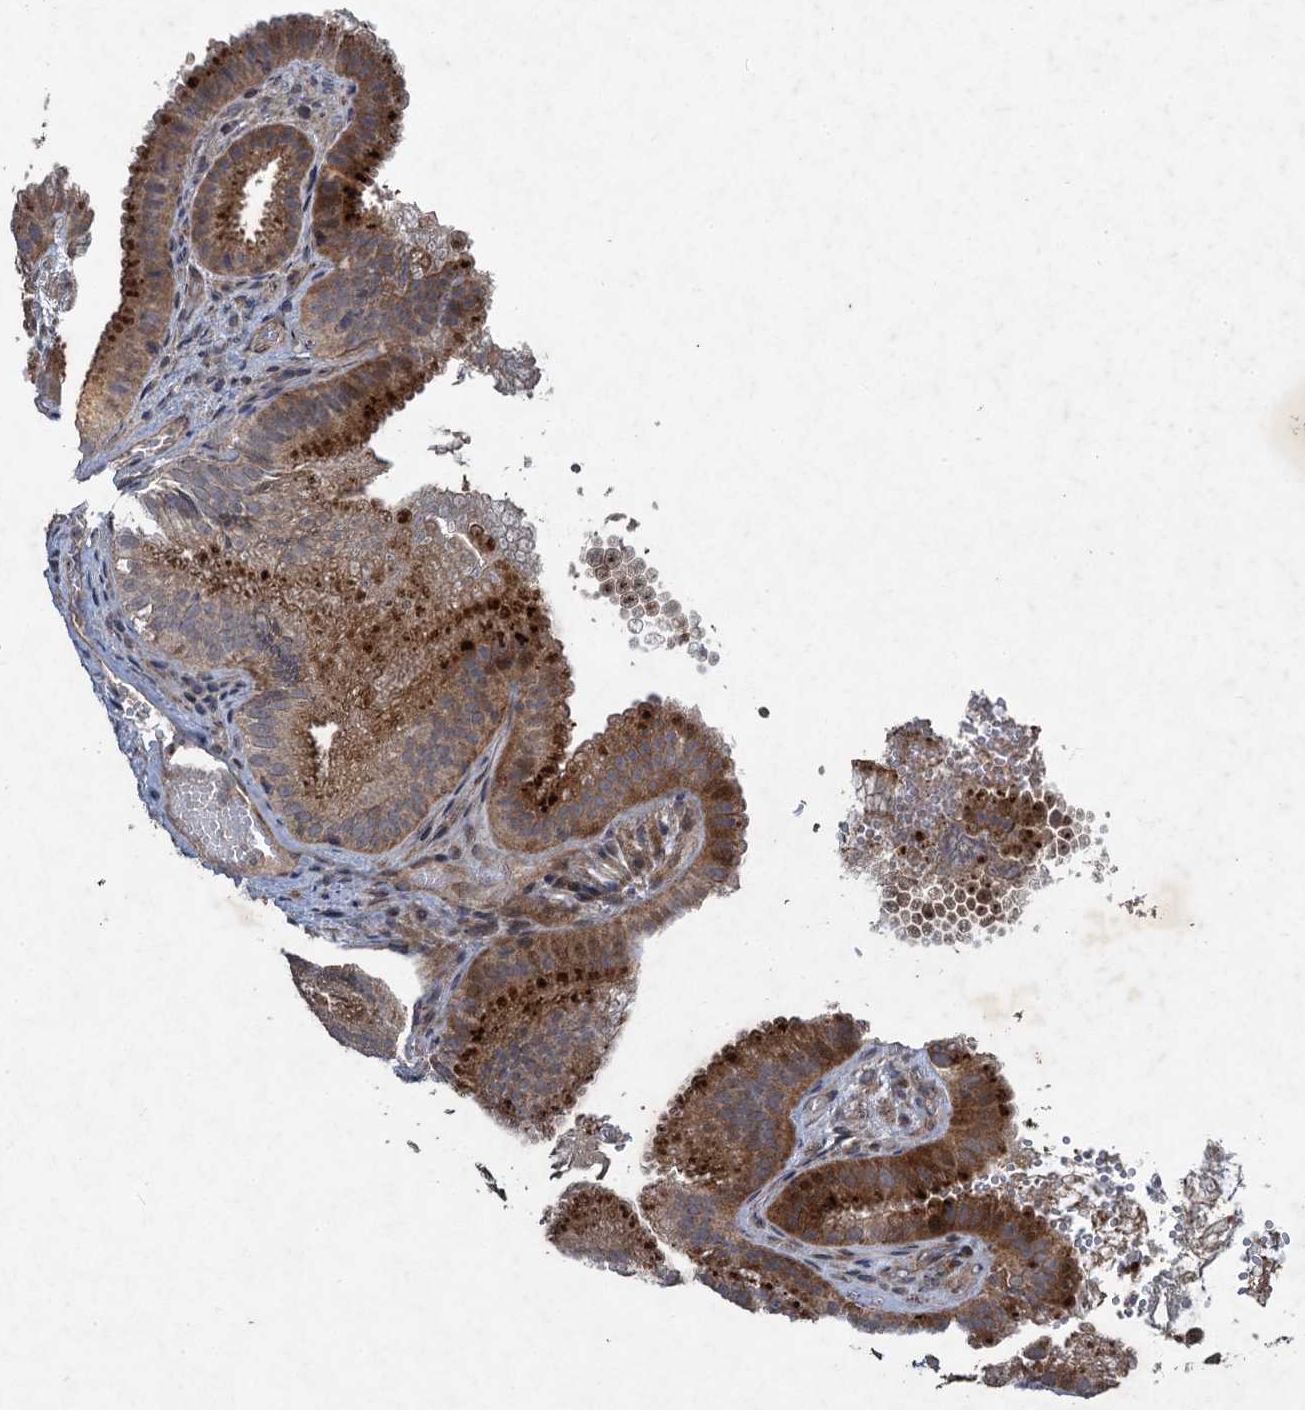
{"staining": {"intensity": "moderate", "quantity": ">75%", "location": "cytoplasmic/membranous"}, "tissue": "gallbladder", "cell_type": "Glandular cells", "image_type": "normal", "snomed": [{"axis": "morphology", "description": "Normal tissue, NOS"}, {"axis": "topography", "description": "Gallbladder"}], "caption": "Glandular cells display moderate cytoplasmic/membranous positivity in approximately >75% of cells in benign gallbladder. (IHC, brightfield microscopy, high magnification).", "gene": "NUDT22", "patient": {"sex": "female", "age": 30}}